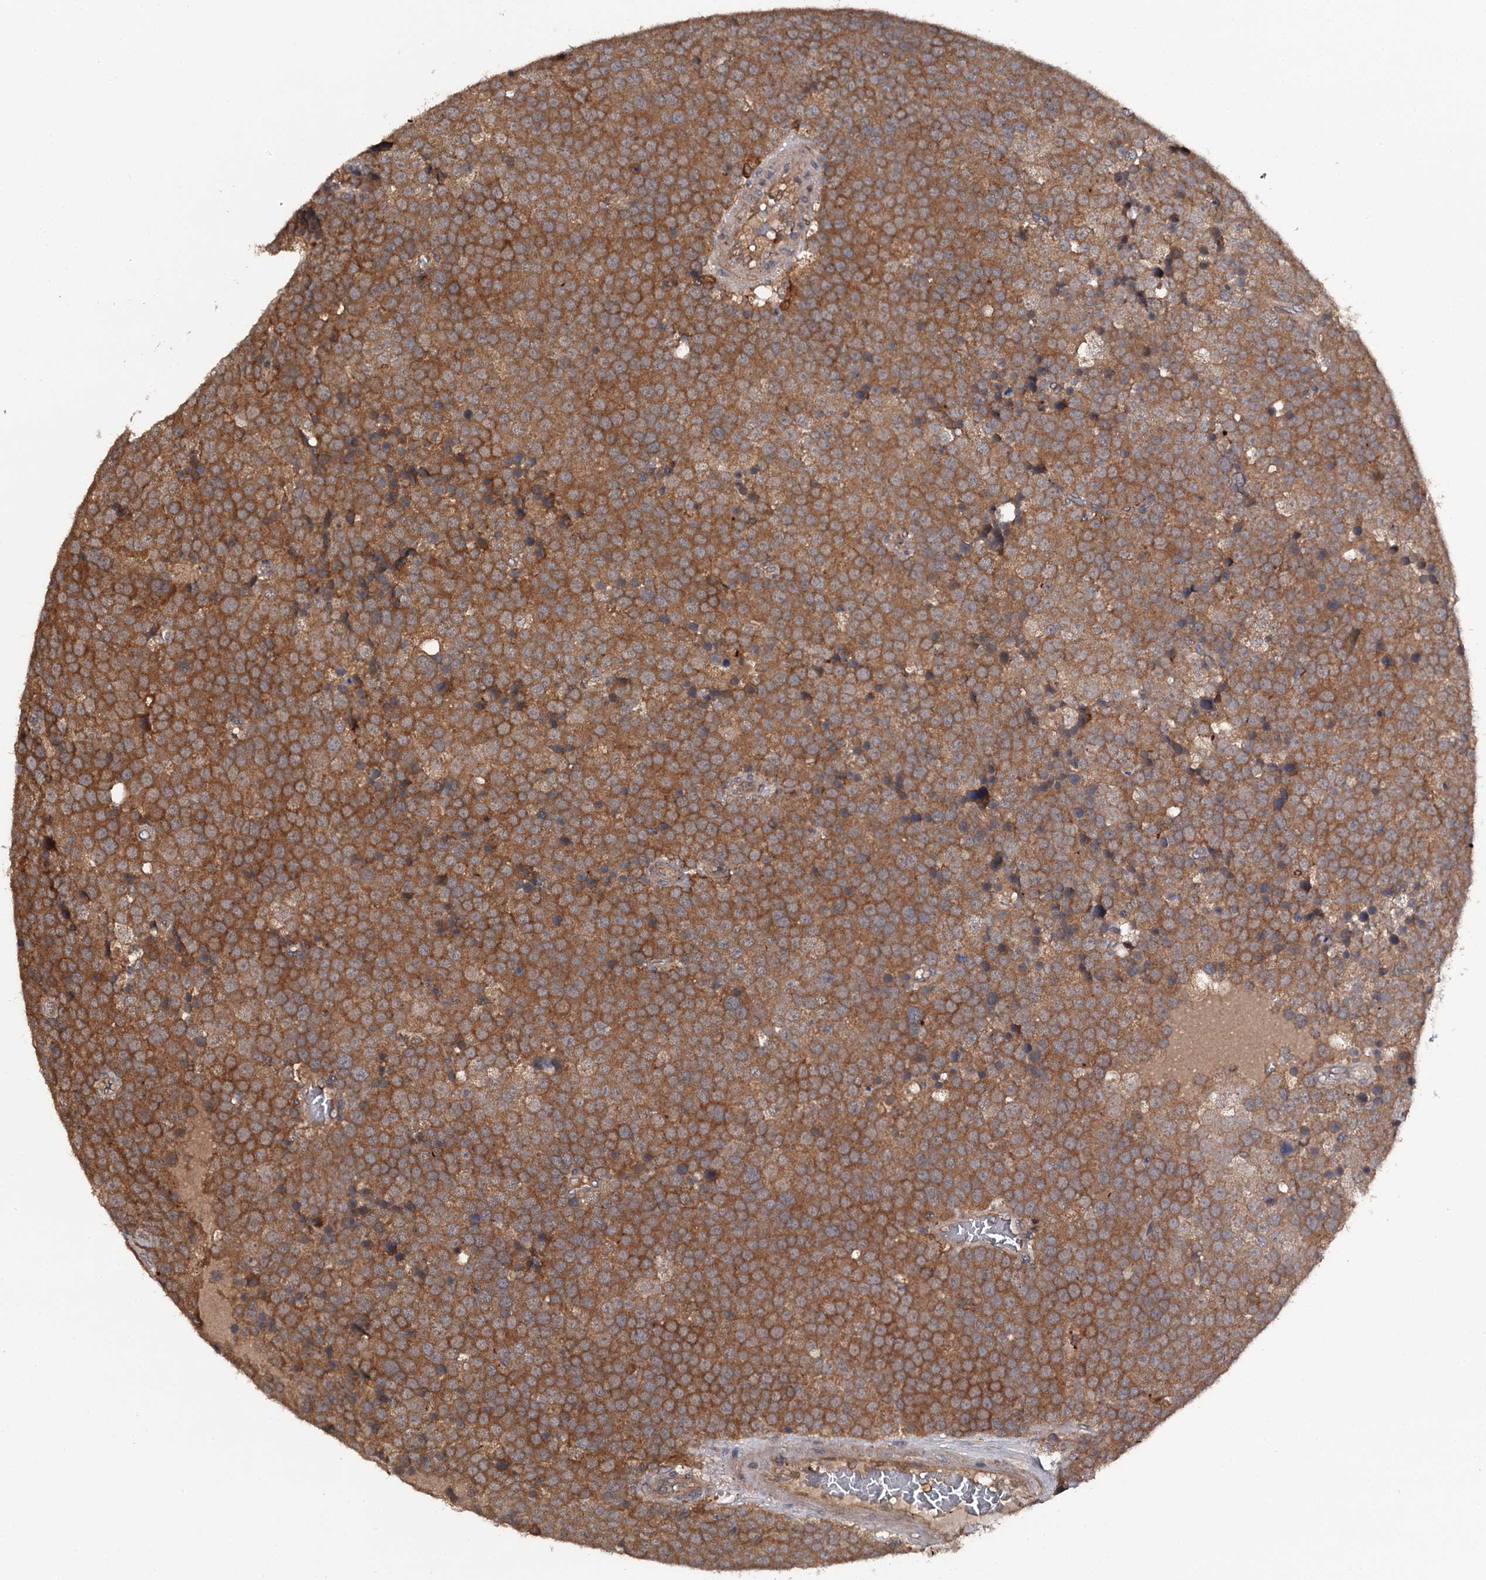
{"staining": {"intensity": "moderate", "quantity": ">75%", "location": "cytoplasmic/membranous"}, "tissue": "testis cancer", "cell_type": "Tumor cells", "image_type": "cancer", "snomed": [{"axis": "morphology", "description": "Seminoma, NOS"}, {"axis": "topography", "description": "Testis"}], "caption": "Immunohistochemistry (IHC) (DAB (3,3'-diaminobenzidine)) staining of testis cancer exhibits moderate cytoplasmic/membranous protein positivity in about >75% of tumor cells. Nuclei are stained in blue.", "gene": "TTC12", "patient": {"sex": "male", "age": 71}}